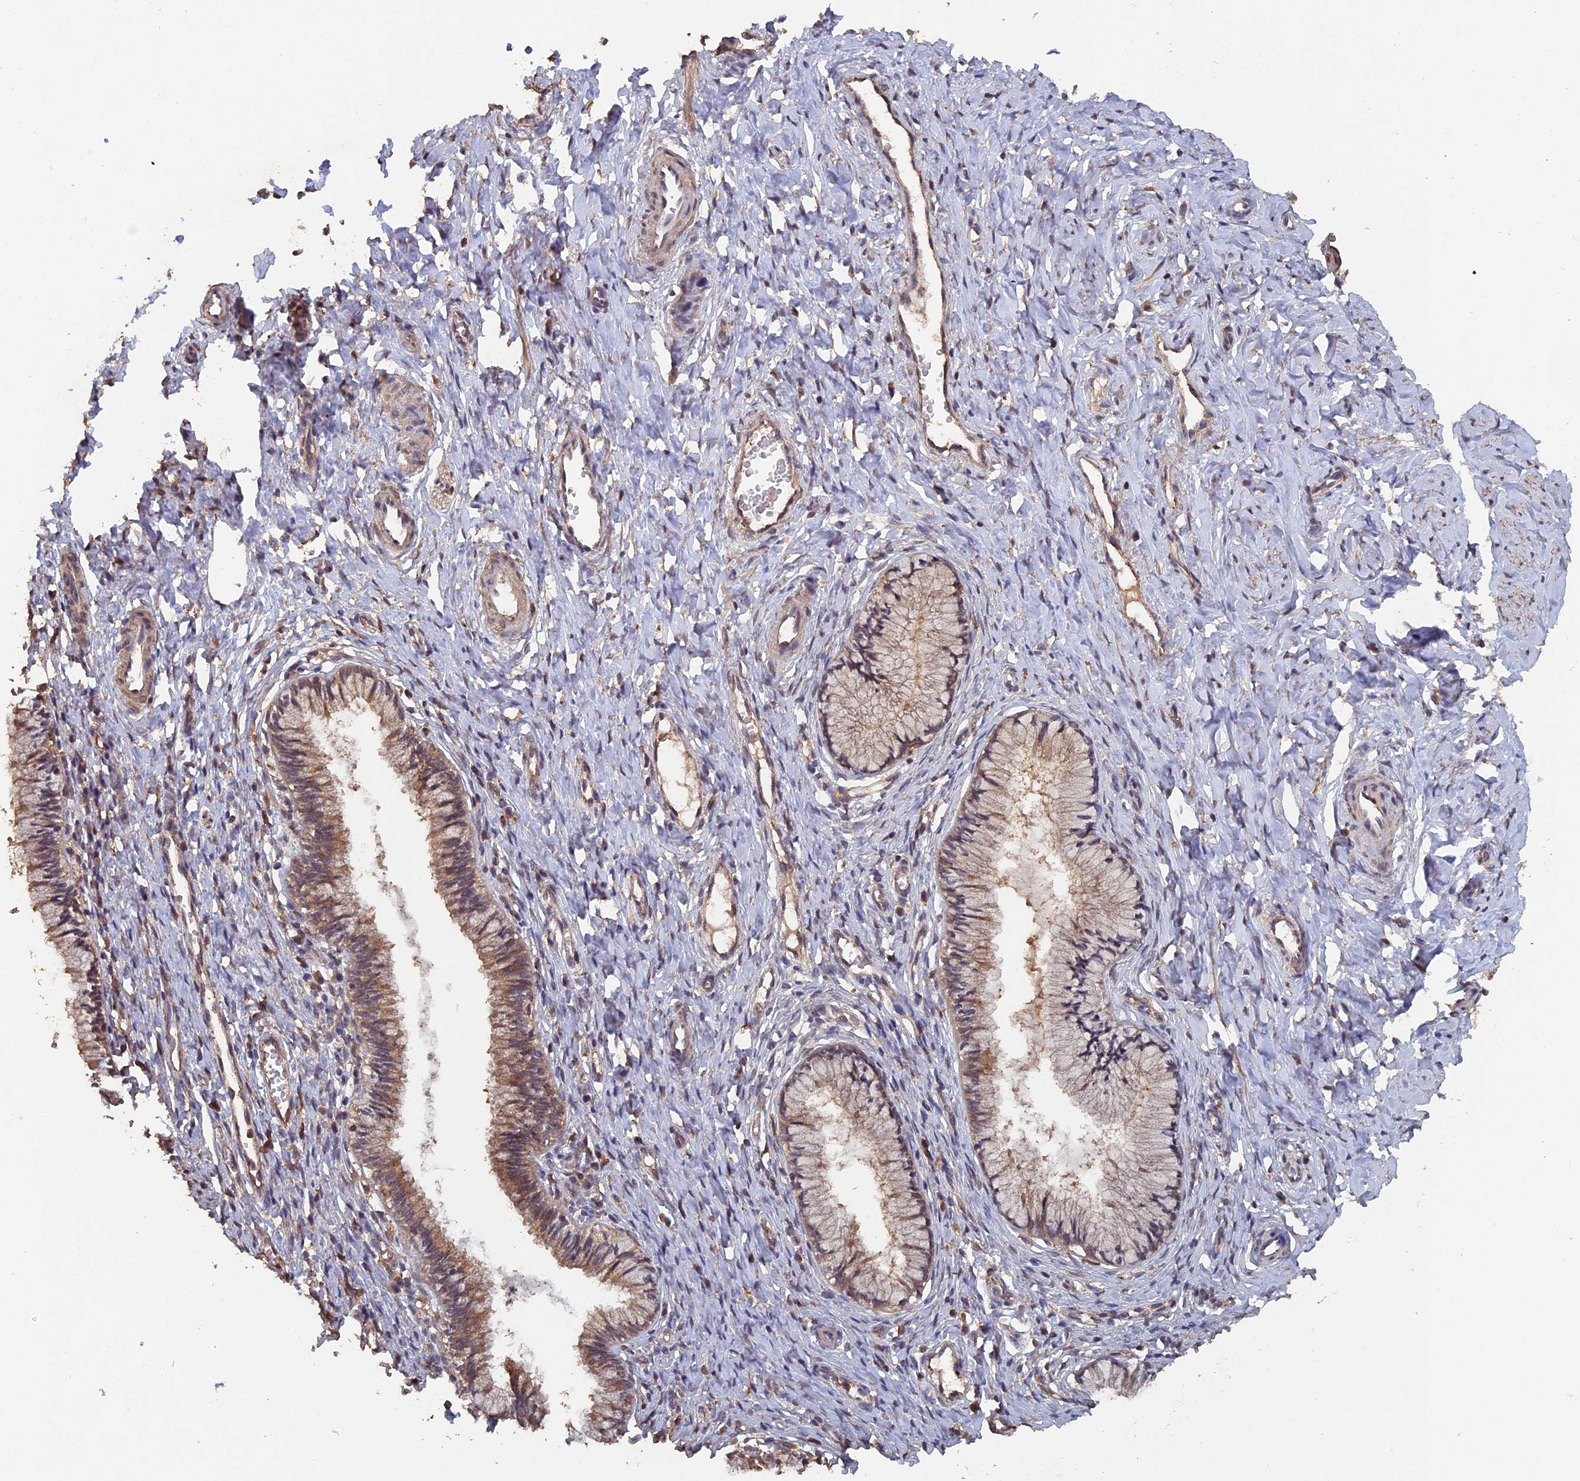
{"staining": {"intensity": "moderate", "quantity": ">75%", "location": "cytoplasmic/membranous"}, "tissue": "cervix", "cell_type": "Glandular cells", "image_type": "normal", "snomed": [{"axis": "morphology", "description": "Normal tissue, NOS"}, {"axis": "topography", "description": "Cervix"}], "caption": "This image exhibits normal cervix stained with immunohistochemistry to label a protein in brown. The cytoplasmic/membranous of glandular cells show moderate positivity for the protein. Nuclei are counter-stained blue.", "gene": "PIGQ", "patient": {"sex": "female", "age": 27}}